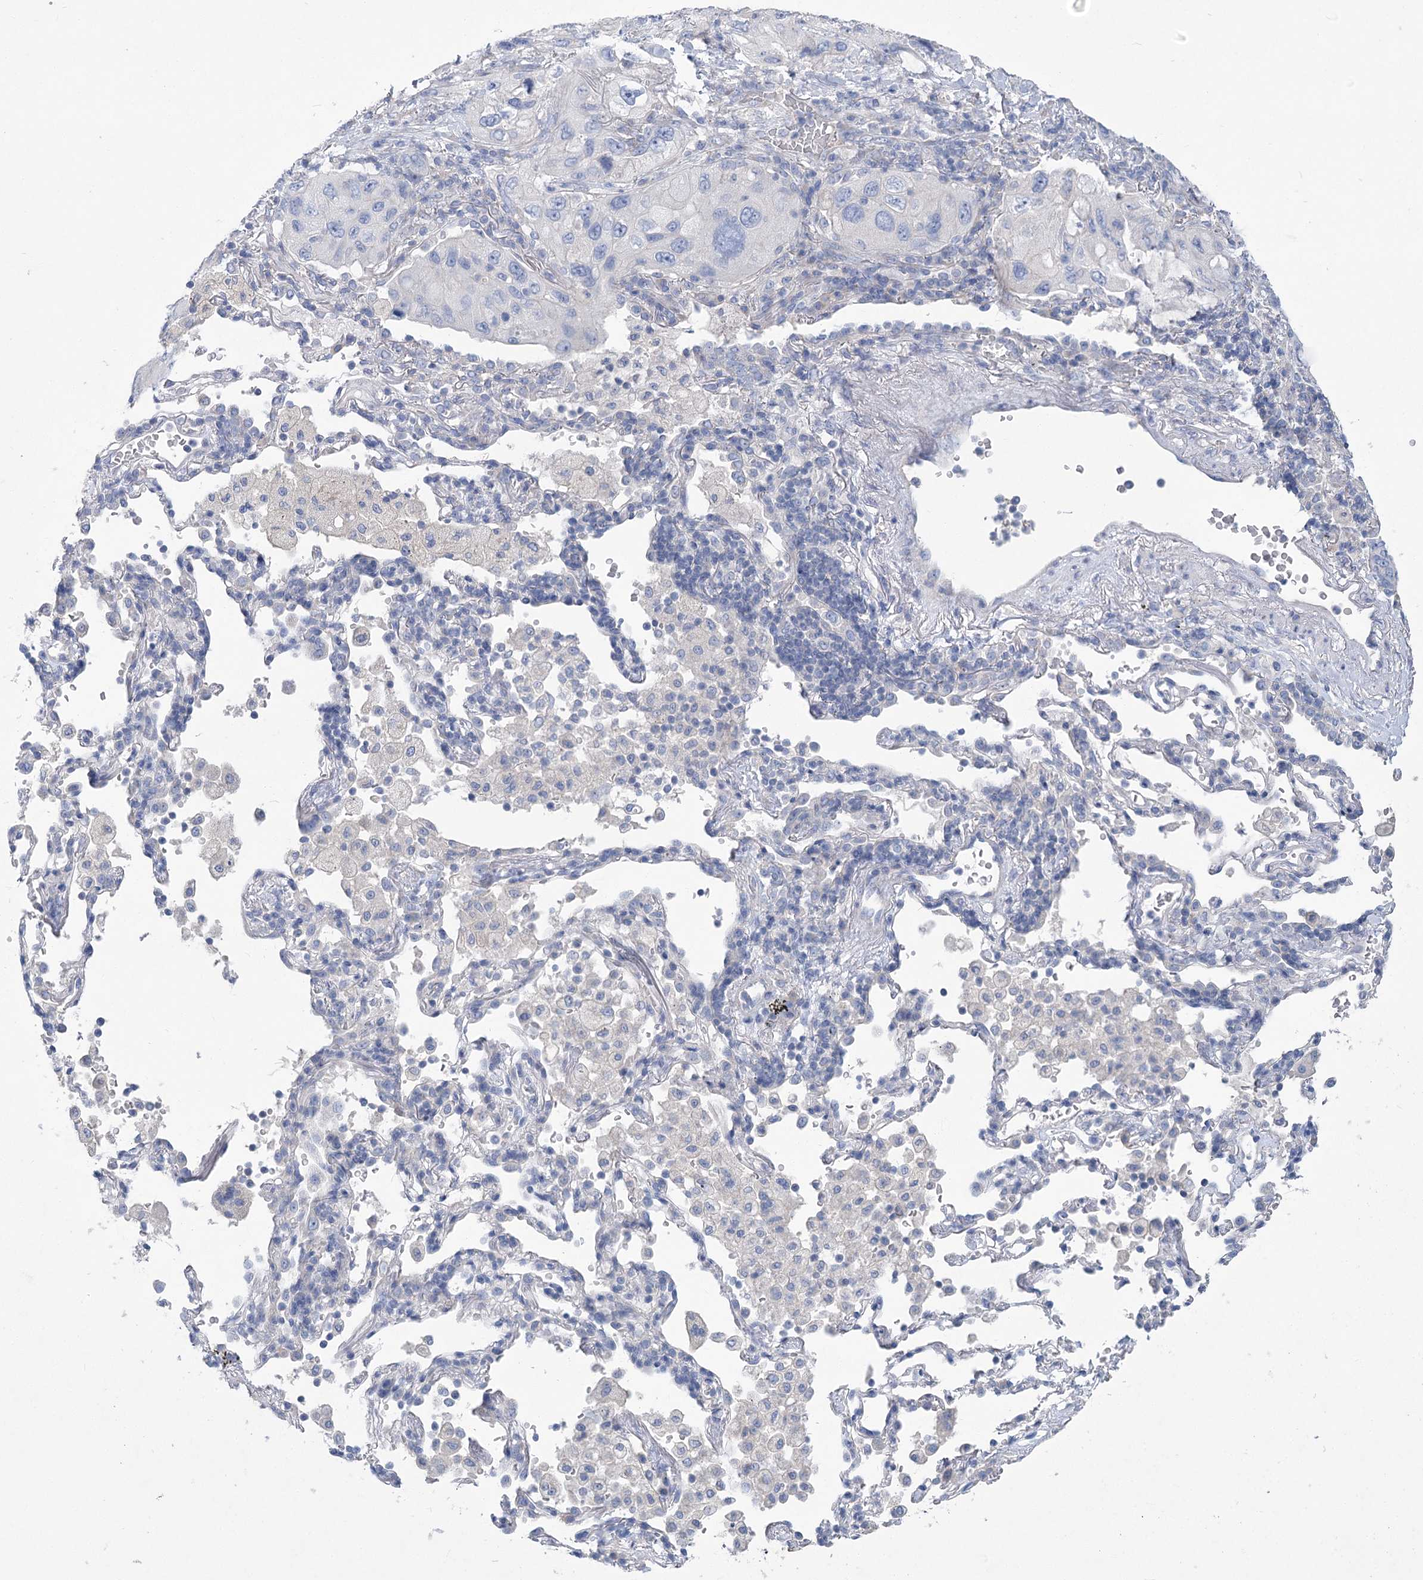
{"staining": {"intensity": "negative", "quantity": "none", "location": "none"}, "tissue": "lung cancer", "cell_type": "Tumor cells", "image_type": "cancer", "snomed": [{"axis": "morphology", "description": "Squamous cell carcinoma, NOS"}, {"axis": "topography", "description": "Lung"}], "caption": "IHC histopathology image of neoplastic tissue: squamous cell carcinoma (lung) stained with DAB exhibits no significant protein positivity in tumor cells. (Immunohistochemistry, brightfield microscopy, high magnification).", "gene": "SLC9A3", "patient": {"sex": "female", "age": 73}}